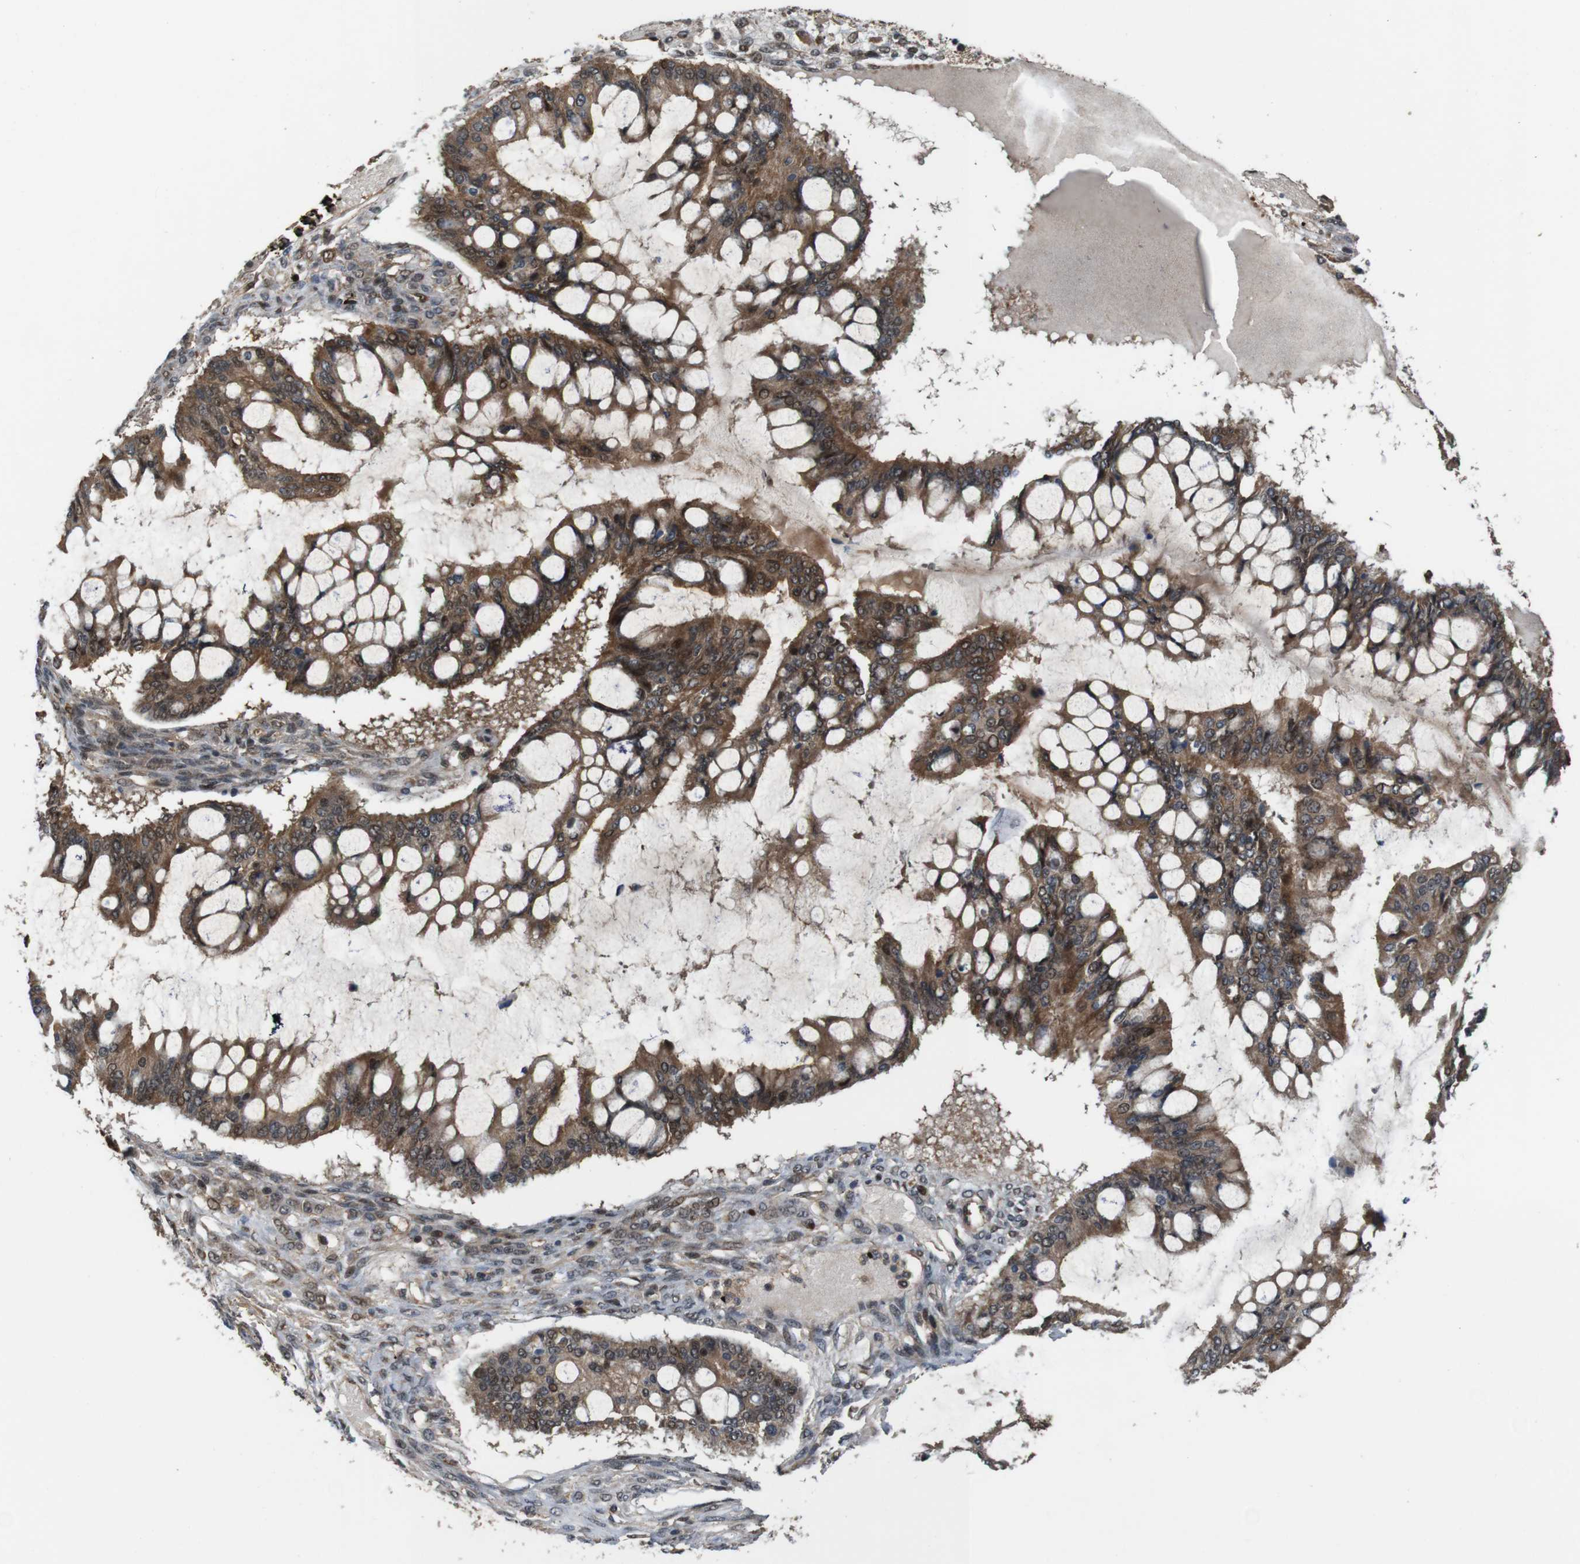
{"staining": {"intensity": "strong", "quantity": ">75%", "location": "cytoplasmic/membranous"}, "tissue": "ovarian cancer", "cell_type": "Tumor cells", "image_type": "cancer", "snomed": [{"axis": "morphology", "description": "Cystadenocarcinoma, mucinous, NOS"}, {"axis": "topography", "description": "Ovary"}], "caption": "Protein staining by IHC displays strong cytoplasmic/membranous positivity in approximately >75% of tumor cells in ovarian mucinous cystadenocarcinoma.", "gene": "CDC34", "patient": {"sex": "female", "age": 73}}